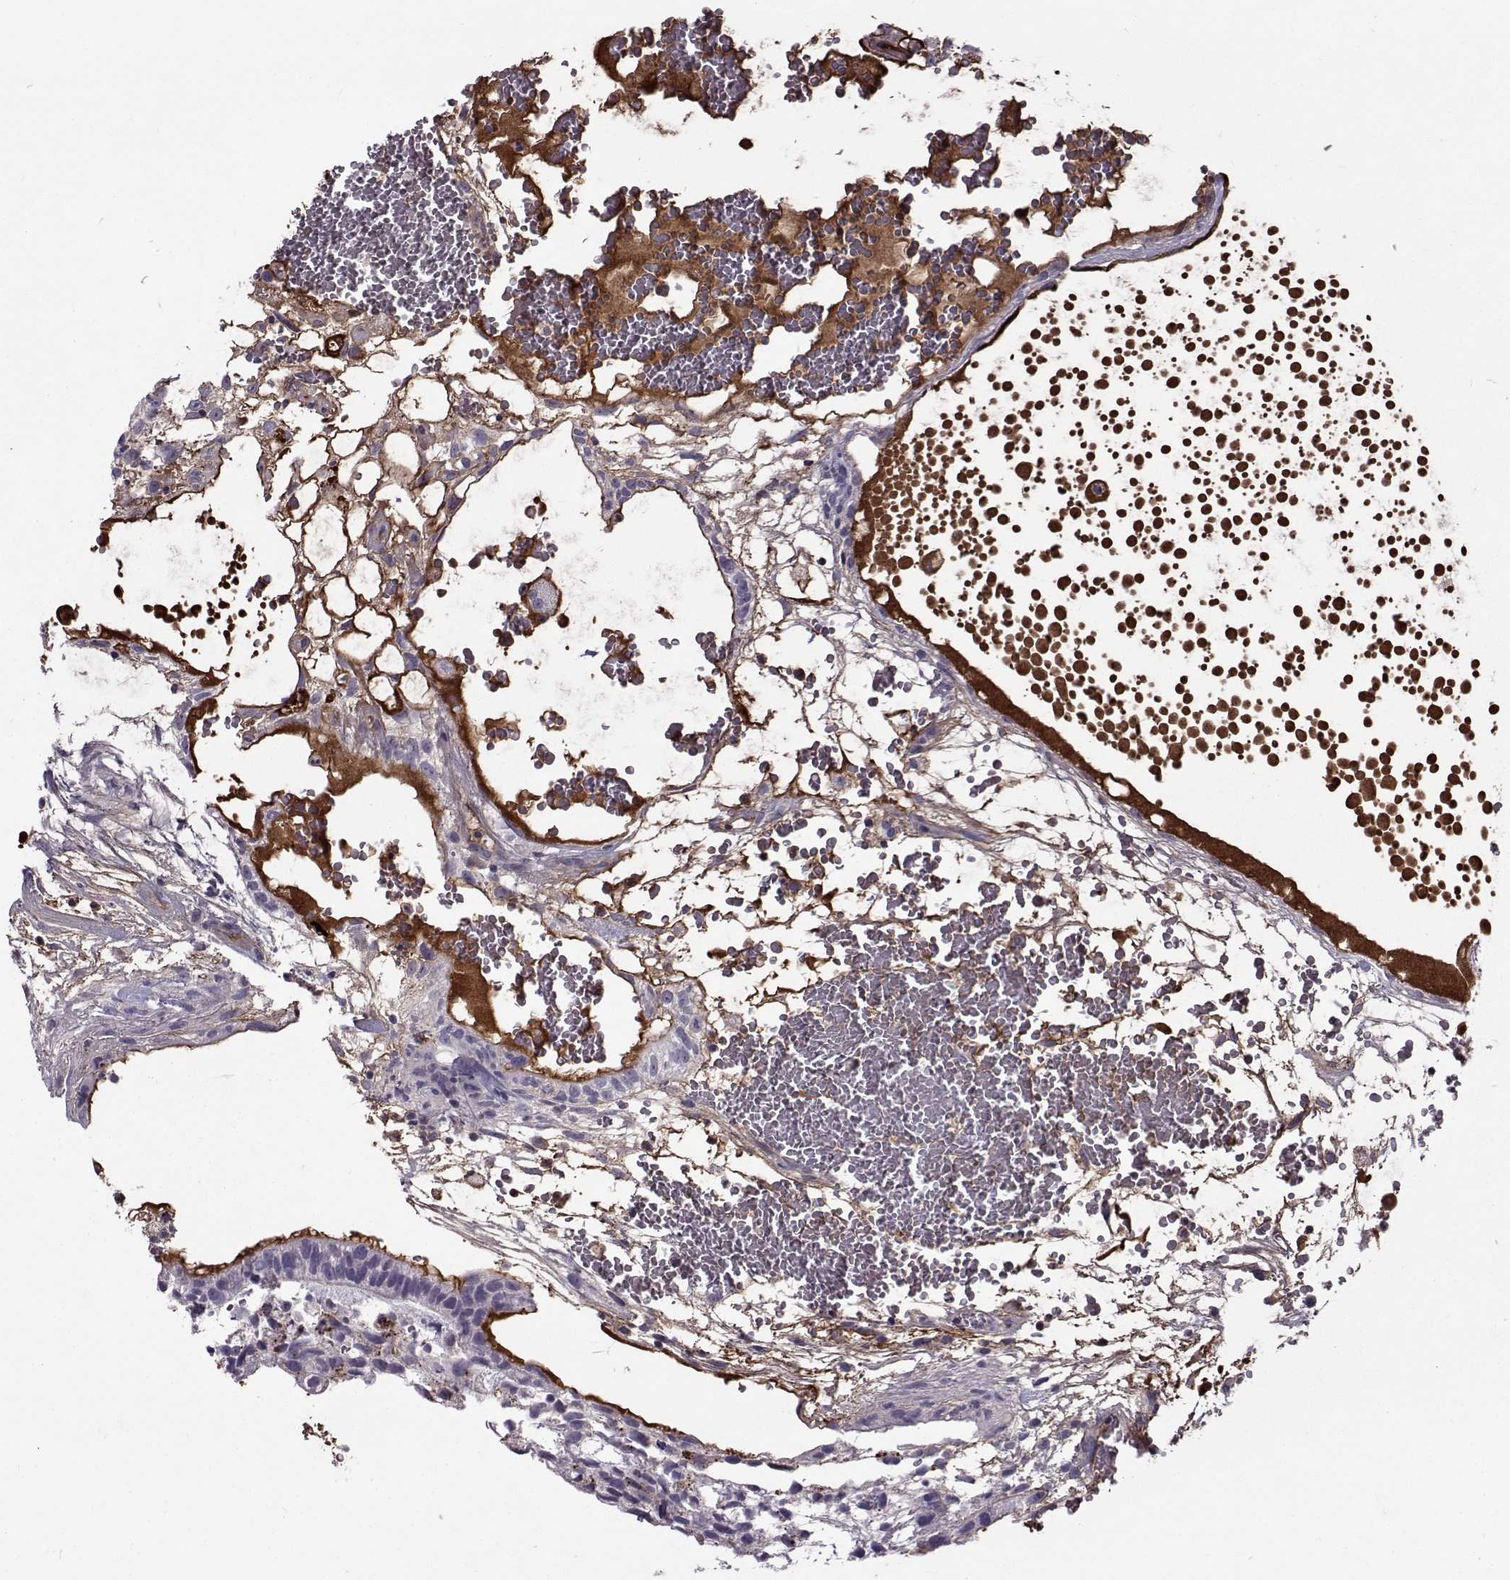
{"staining": {"intensity": "negative", "quantity": "none", "location": "none"}, "tissue": "testis cancer", "cell_type": "Tumor cells", "image_type": "cancer", "snomed": [{"axis": "morphology", "description": "Normal tissue, NOS"}, {"axis": "morphology", "description": "Carcinoma, Embryonal, NOS"}, {"axis": "topography", "description": "Testis"}], "caption": "An IHC image of testis embryonal carcinoma is shown. There is no staining in tumor cells of testis embryonal carcinoma. The staining was performed using DAB to visualize the protein expression in brown, while the nuclei were stained in blue with hematoxylin (Magnification: 20x).", "gene": "TNFRSF11B", "patient": {"sex": "male", "age": 32}}